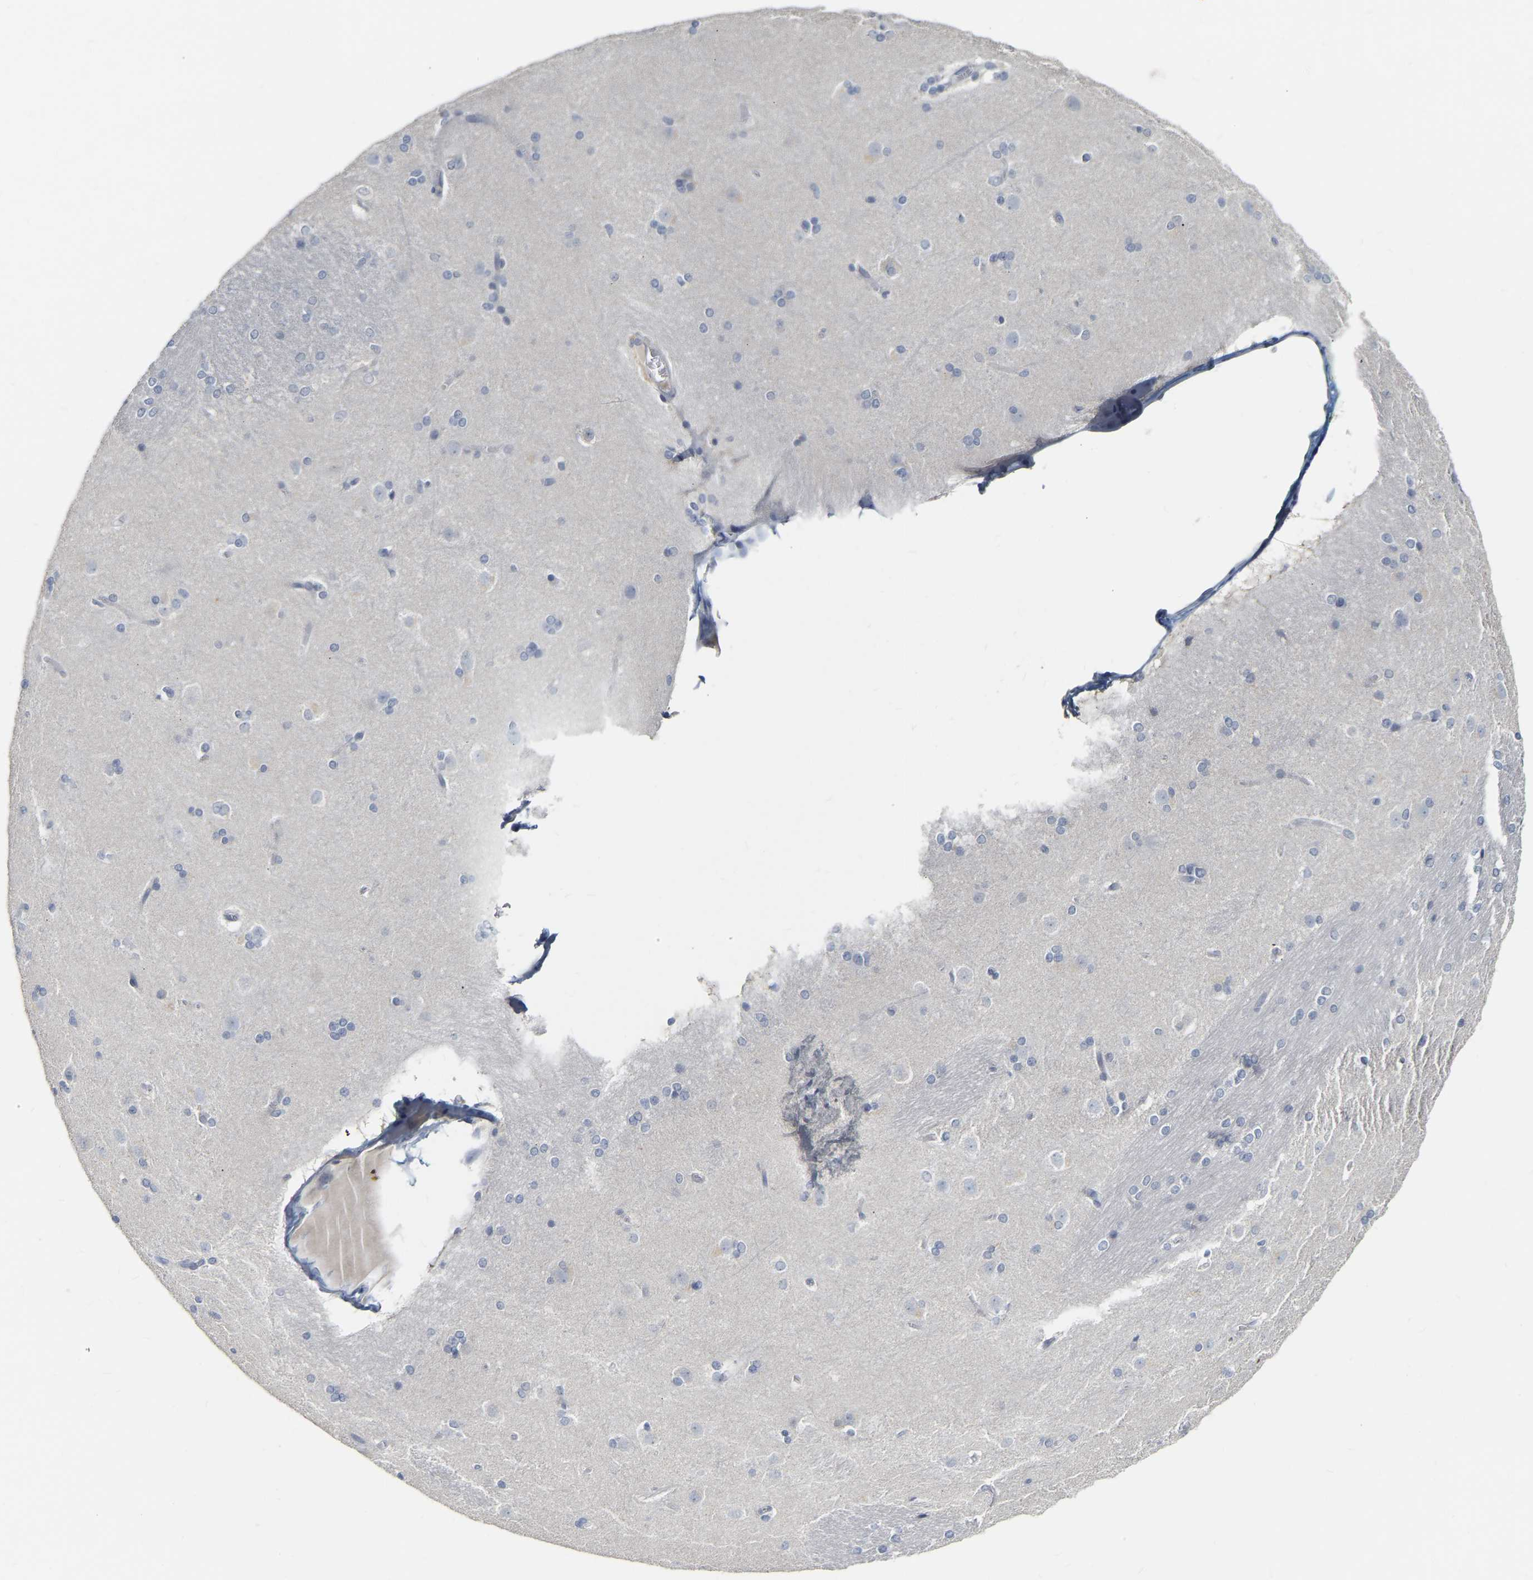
{"staining": {"intensity": "negative", "quantity": "none", "location": "none"}, "tissue": "caudate", "cell_type": "Glial cells", "image_type": "normal", "snomed": [{"axis": "morphology", "description": "Normal tissue, NOS"}, {"axis": "topography", "description": "Lateral ventricle wall"}], "caption": "Glial cells show no significant protein expression in normal caudate.", "gene": "KRT76", "patient": {"sex": "female", "age": 19}}